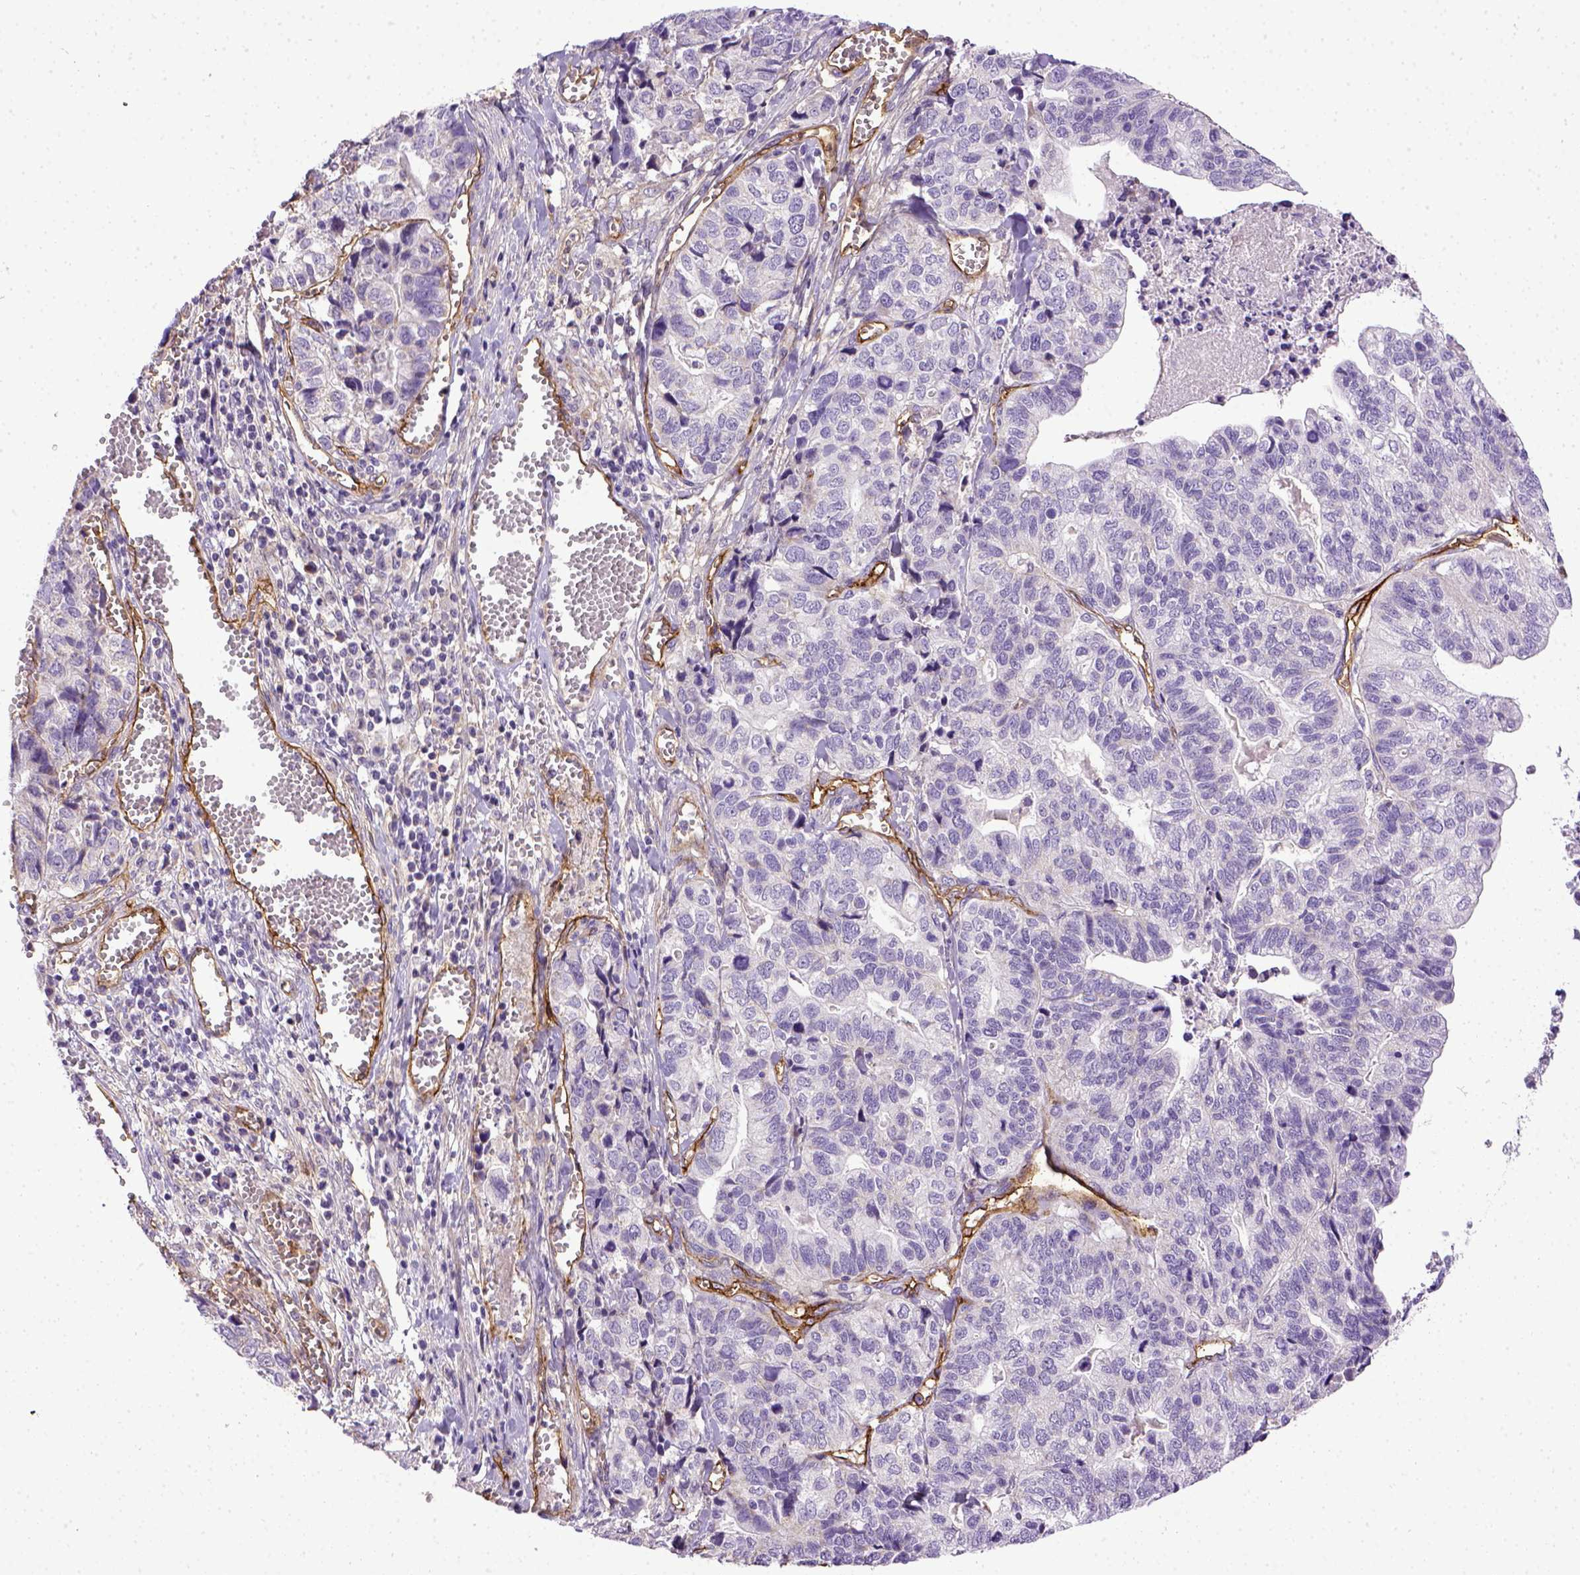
{"staining": {"intensity": "negative", "quantity": "none", "location": "none"}, "tissue": "stomach cancer", "cell_type": "Tumor cells", "image_type": "cancer", "snomed": [{"axis": "morphology", "description": "Adenocarcinoma, NOS"}, {"axis": "topography", "description": "Stomach, upper"}], "caption": "Immunohistochemistry image of neoplastic tissue: stomach cancer stained with DAB (3,3'-diaminobenzidine) displays no significant protein positivity in tumor cells.", "gene": "ENG", "patient": {"sex": "female", "age": 67}}